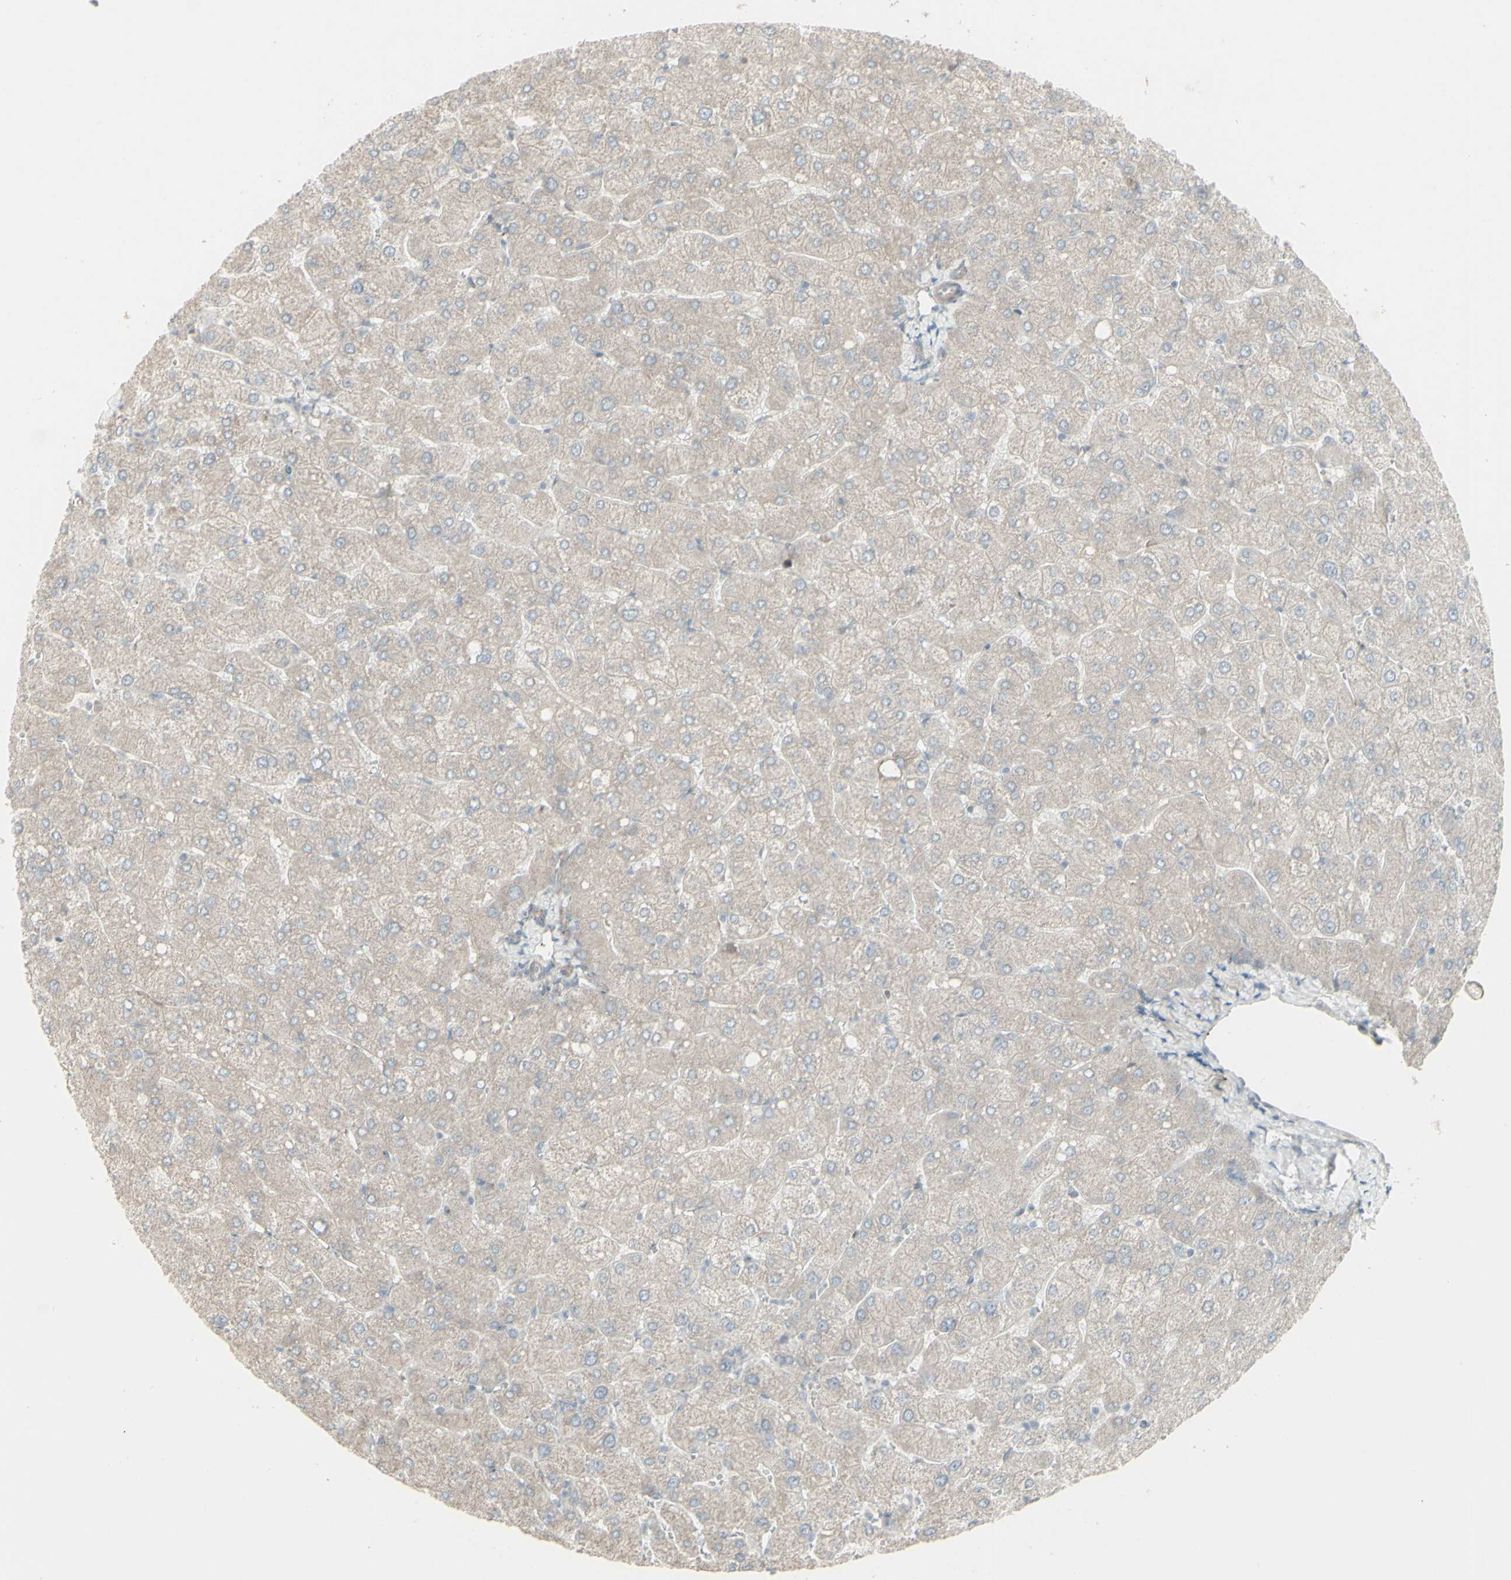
{"staining": {"intensity": "weak", "quantity": ">75%", "location": "cytoplasmic/membranous"}, "tissue": "liver", "cell_type": "Cholangiocytes", "image_type": "normal", "snomed": [{"axis": "morphology", "description": "Normal tissue, NOS"}, {"axis": "topography", "description": "Liver"}], "caption": "Cholangiocytes demonstrate weak cytoplasmic/membranous positivity in about >75% of cells in unremarkable liver.", "gene": "GMNN", "patient": {"sex": "male", "age": 55}}